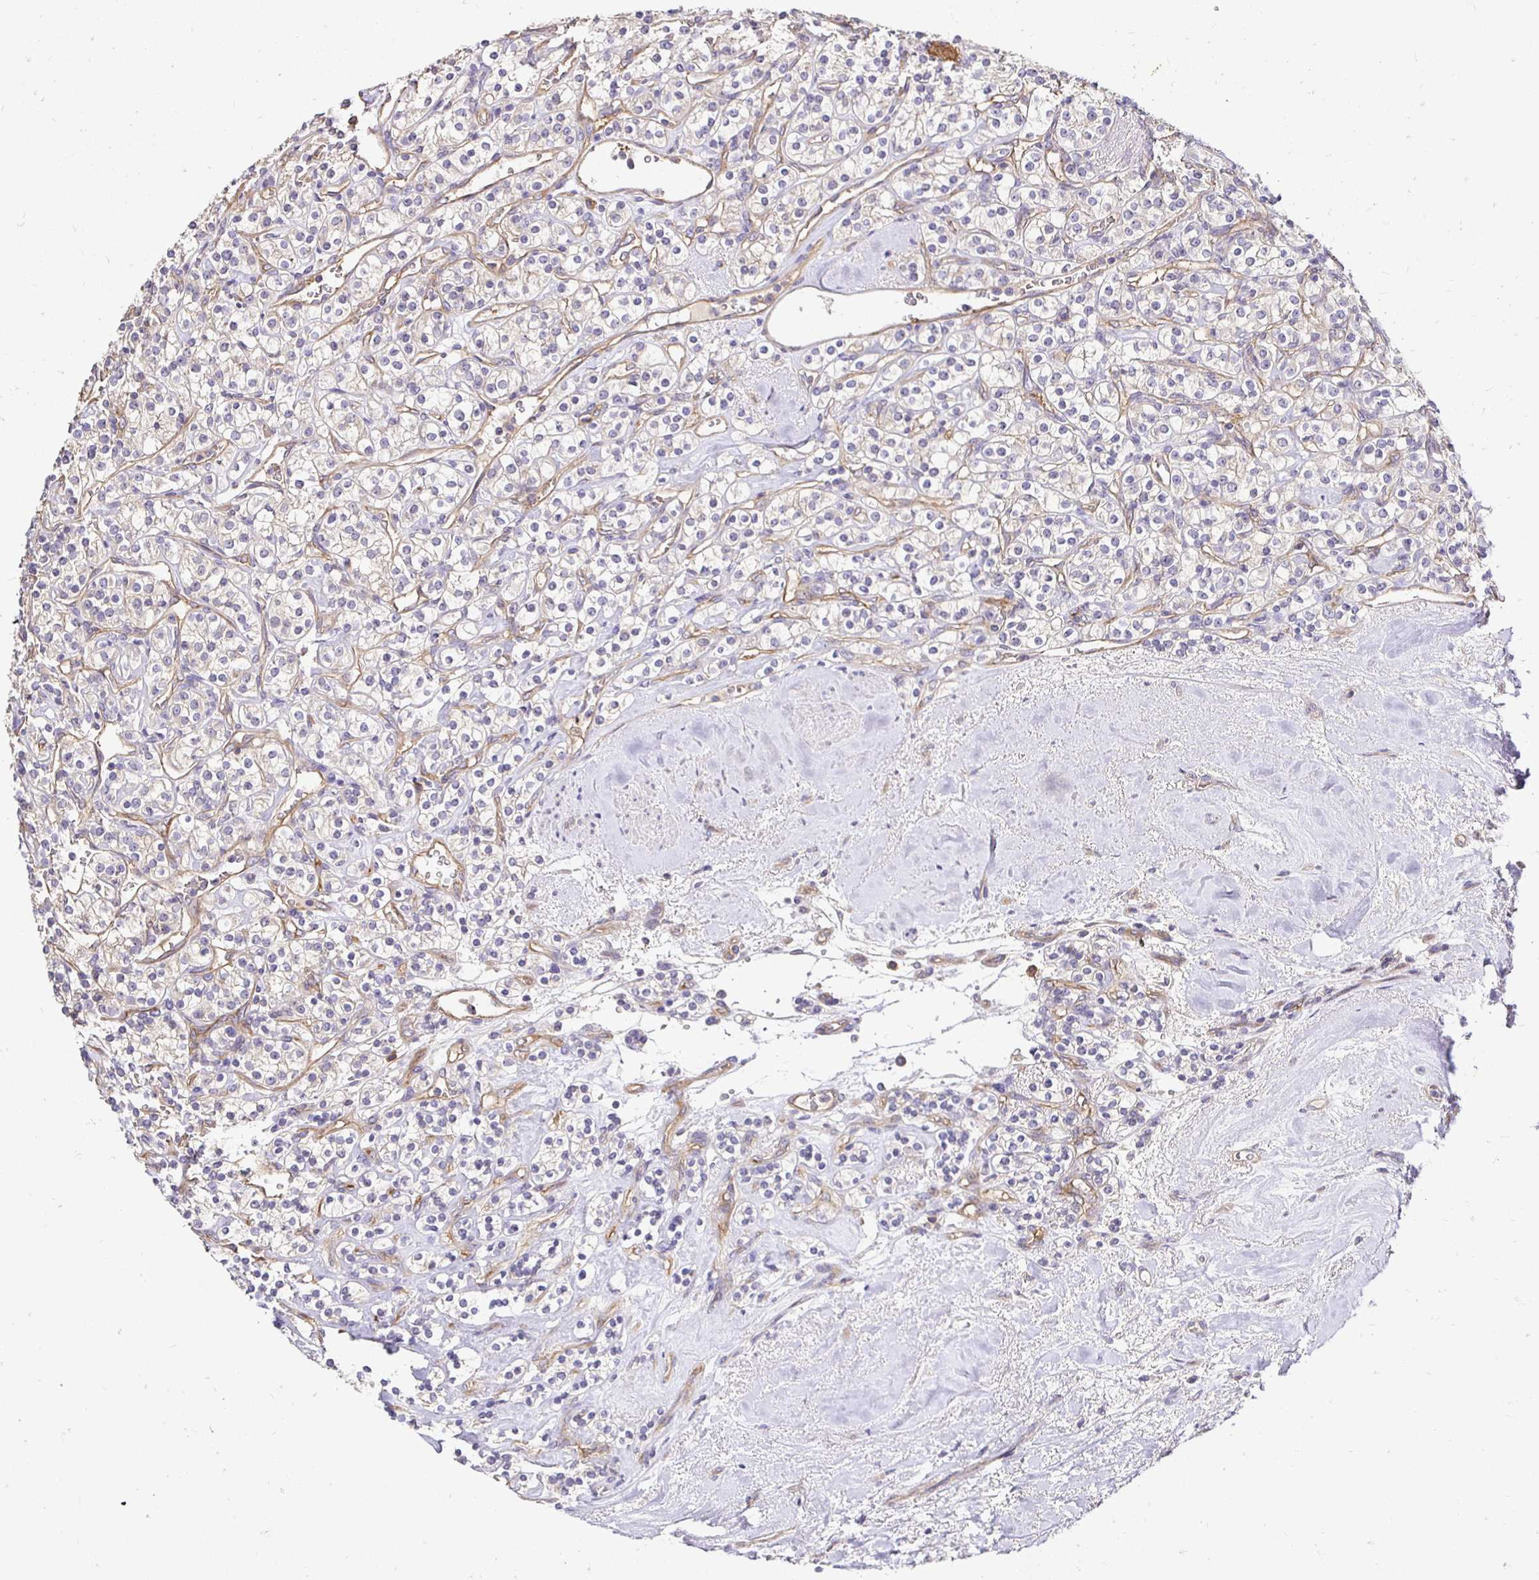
{"staining": {"intensity": "negative", "quantity": "none", "location": "none"}, "tissue": "renal cancer", "cell_type": "Tumor cells", "image_type": "cancer", "snomed": [{"axis": "morphology", "description": "Adenocarcinoma, NOS"}, {"axis": "topography", "description": "Kidney"}], "caption": "Immunohistochemical staining of human renal cancer exhibits no significant staining in tumor cells.", "gene": "SLC9A1", "patient": {"sex": "male", "age": 77}}